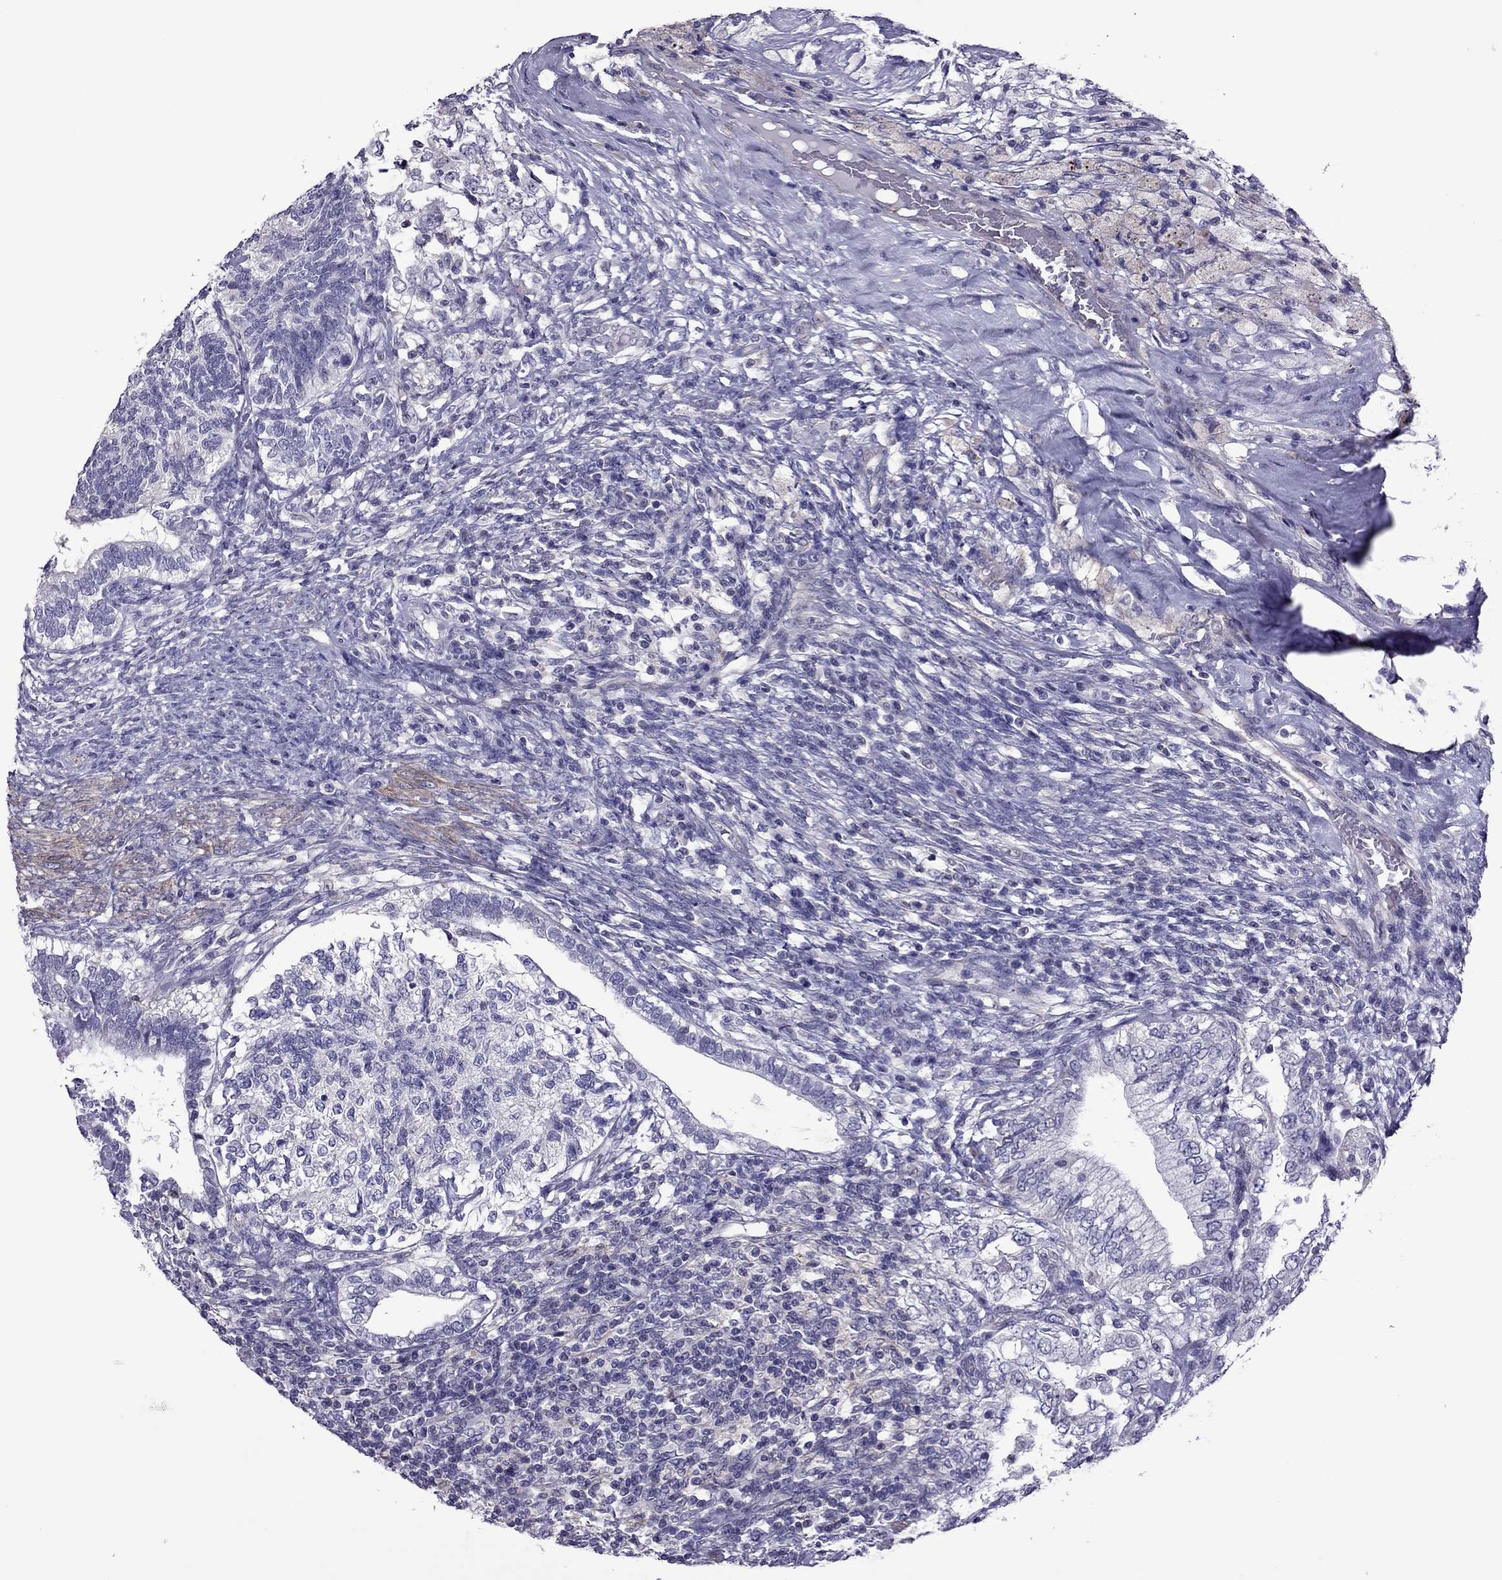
{"staining": {"intensity": "negative", "quantity": "none", "location": "none"}, "tissue": "testis cancer", "cell_type": "Tumor cells", "image_type": "cancer", "snomed": [{"axis": "morphology", "description": "Seminoma, NOS"}, {"axis": "morphology", "description": "Carcinoma, Embryonal, NOS"}, {"axis": "topography", "description": "Testis"}], "caption": "Seminoma (testis) was stained to show a protein in brown. There is no significant staining in tumor cells.", "gene": "SLC16A8", "patient": {"sex": "male", "age": 41}}